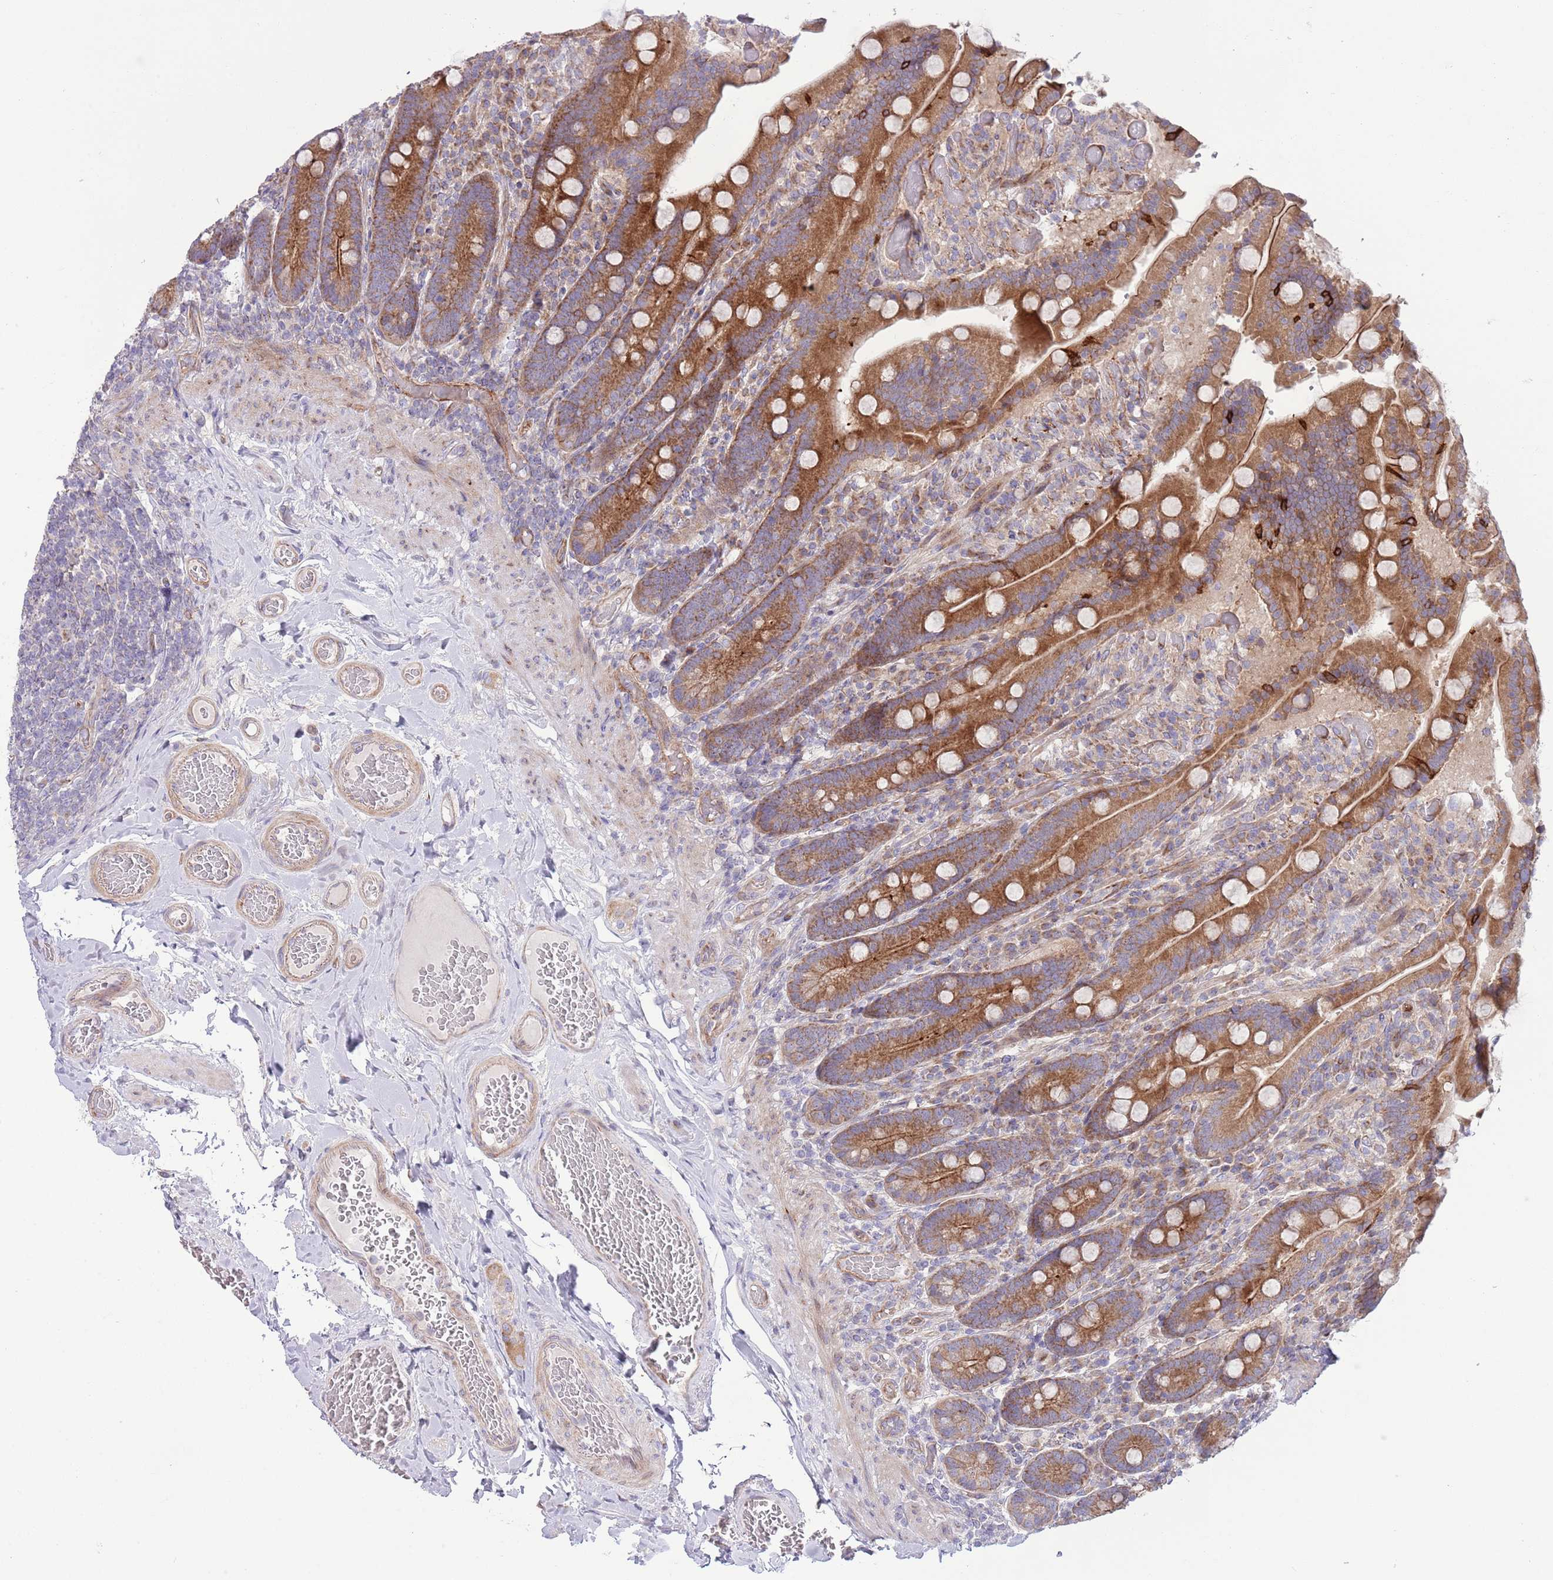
{"staining": {"intensity": "strong", "quantity": ">75%", "location": "cytoplasmic/membranous"}, "tissue": "duodenum", "cell_type": "Glandular cells", "image_type": "normal", "snomed": [{"axis": "morphology", "description": "Normal tissue, NOS"}, {"axis": "topography", "description": "Duodenum"}], "caption": "Immunohistochemistry (DAB (3,3'-diaminobenzidine)) staining of normal human duodenum shows strong cytoplasmic/membranous protein expression in approximately >75% of glandular cells. Nuclei are stained in blue.", "gene": "TOMM5", "patient": {"sex": "female", "age": 62}}